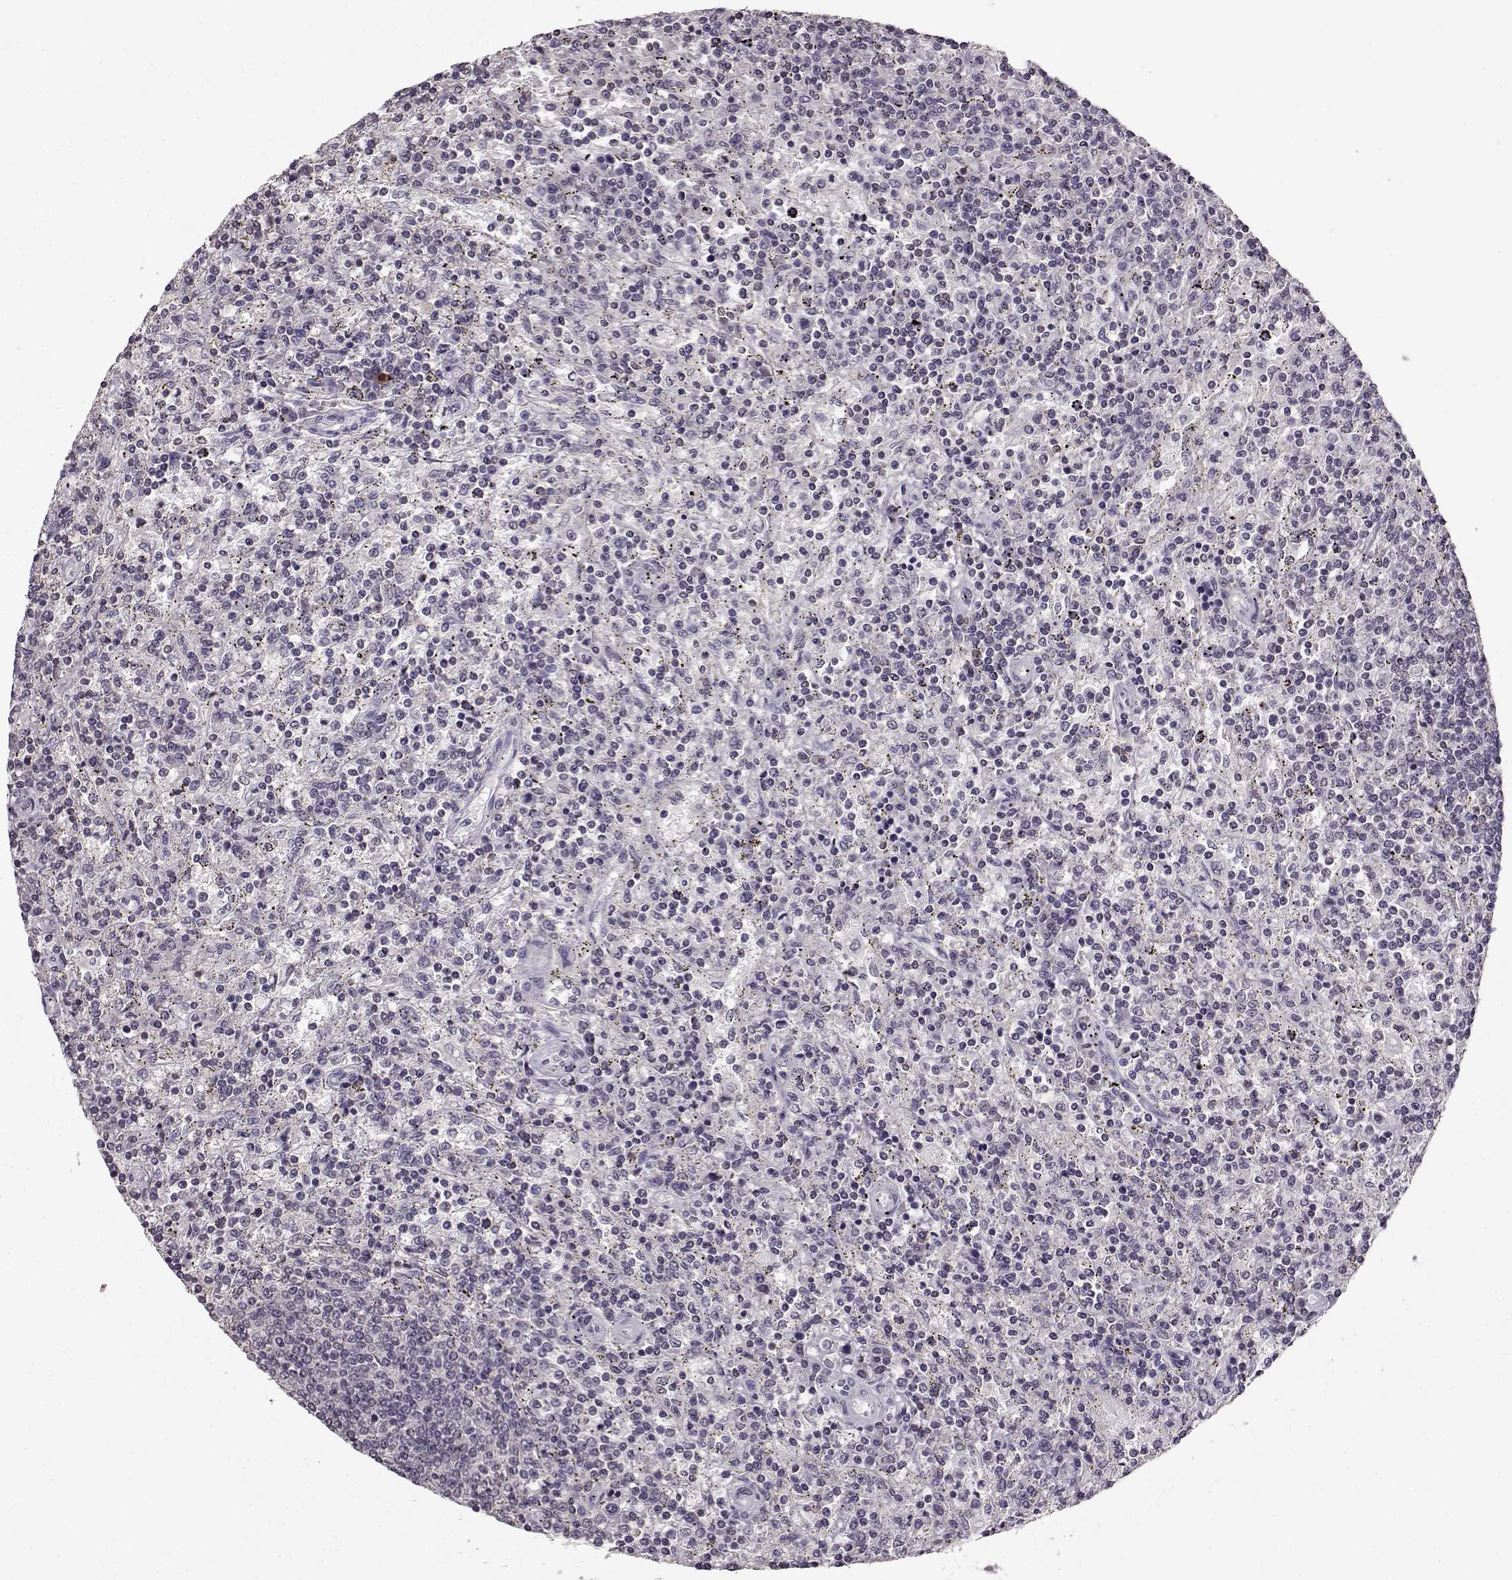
{"staining": {"intensity": "negative", "quantity": "none", "location": "none"}, "tissue": "lymphoma", "cell_type": "Tumor cells", "image_type": "cancer", "snomed": [{"axis": "morphology", "description": "Malignant lymphoma, non-Hodgkin's type, Low grade"}, {"axis": "topography", "description": "Spleen"}], "caption": "An immunohistochemistry micrograph of lymphoma is shown. There is no staining in tumor cells of lymphoma.", "gene": "RP1L1", "patient": {"sex": "male", "age": 62}}